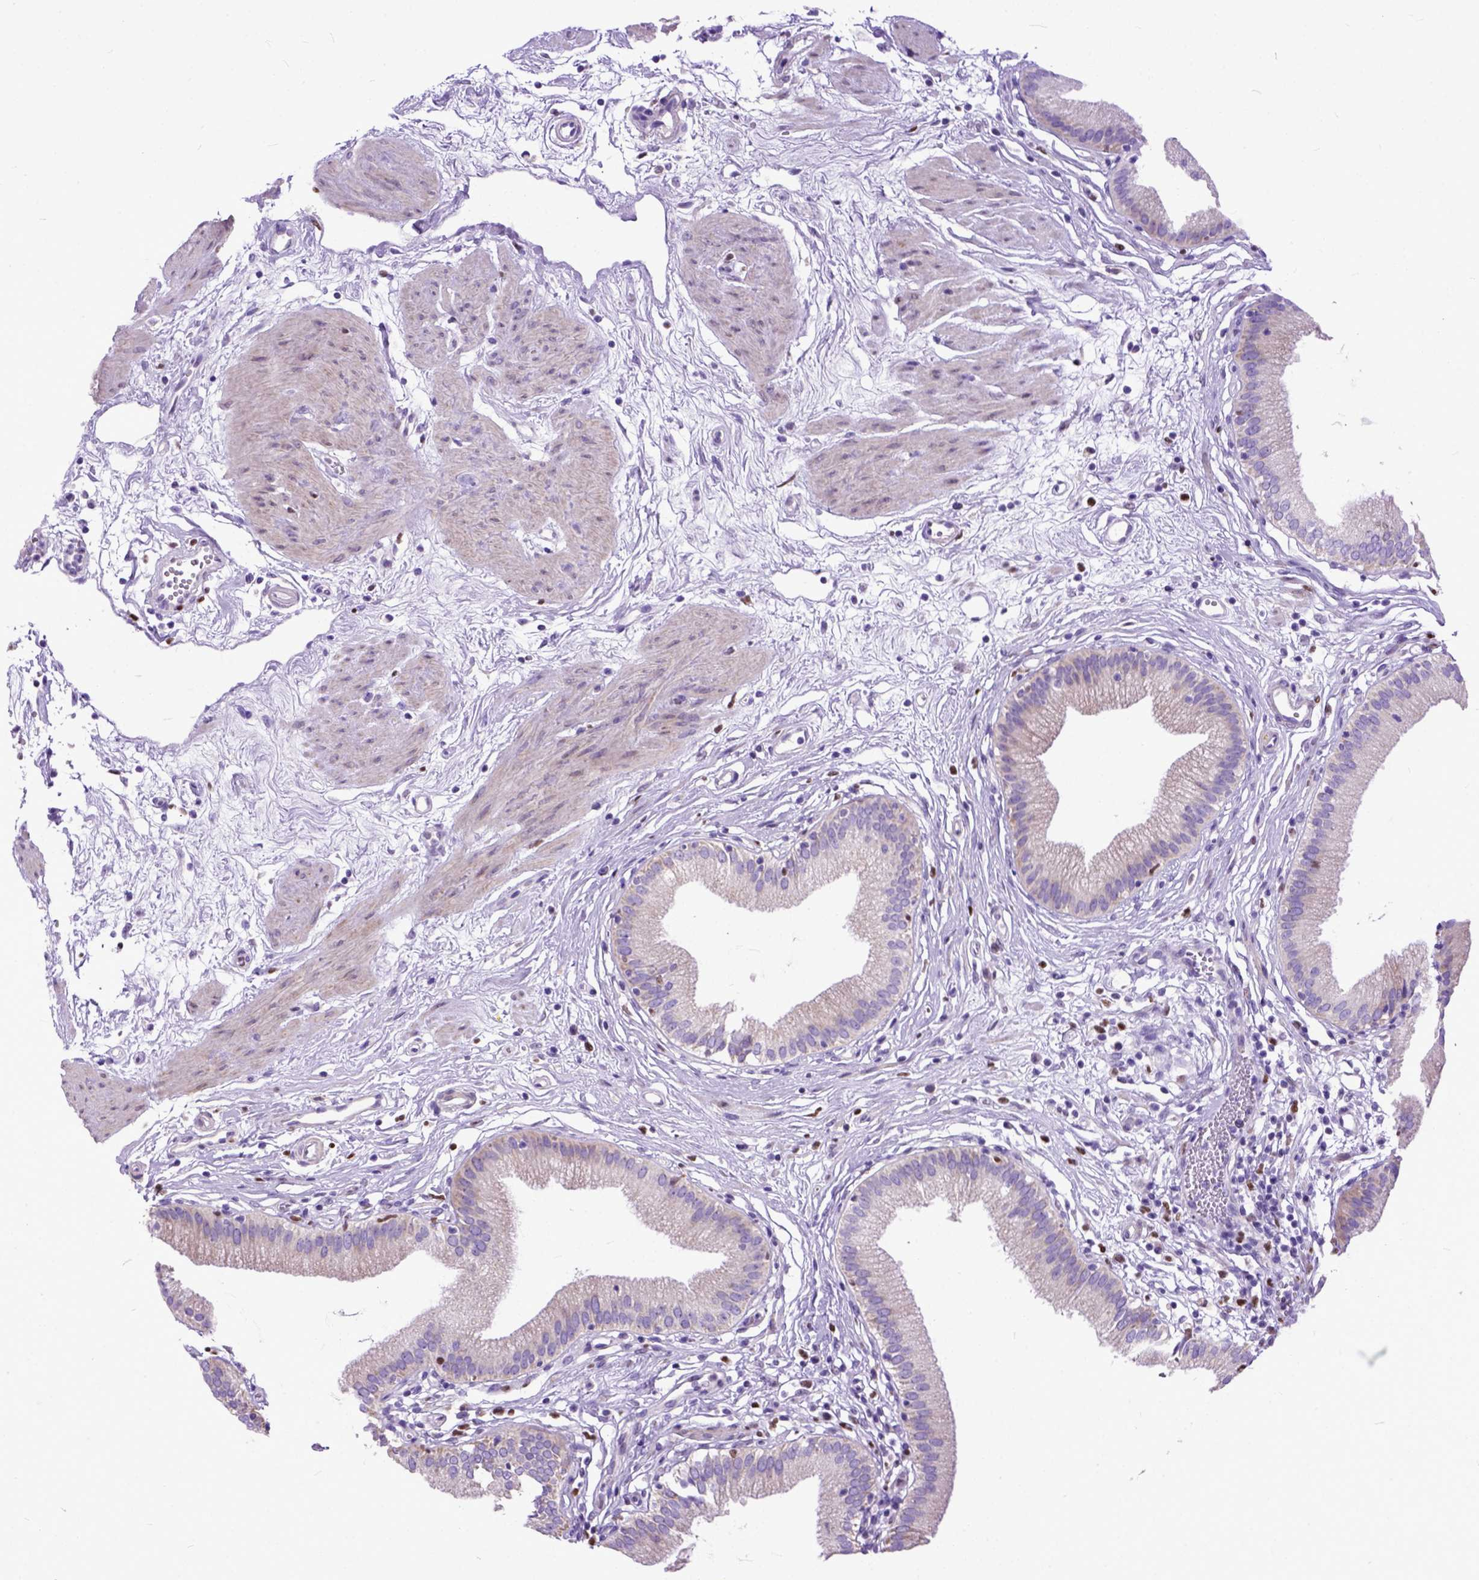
{"staining": {"intensity": "weak", "quantity": "25%-75%", "location": "cytoplasmic/membranous"}, "tissue": "gallbladder", "cell_type": "Glandular cells", "image_type": "normal", "snomed": [{"axis": "morphology", "description": "Normal tissue, NOS"}, {"axis": "topography", "description": "Gallbladder"}], "caption": "High-power microscopy captured an immunohistochemistry (IHC) micrograph of normal gallbladder, revealing weak cytoplasmic/membranous expression in approximately 25%-75% of glandular cells.", "gene": "CRB1", "patient": {"sex": "female", "age": 65}}